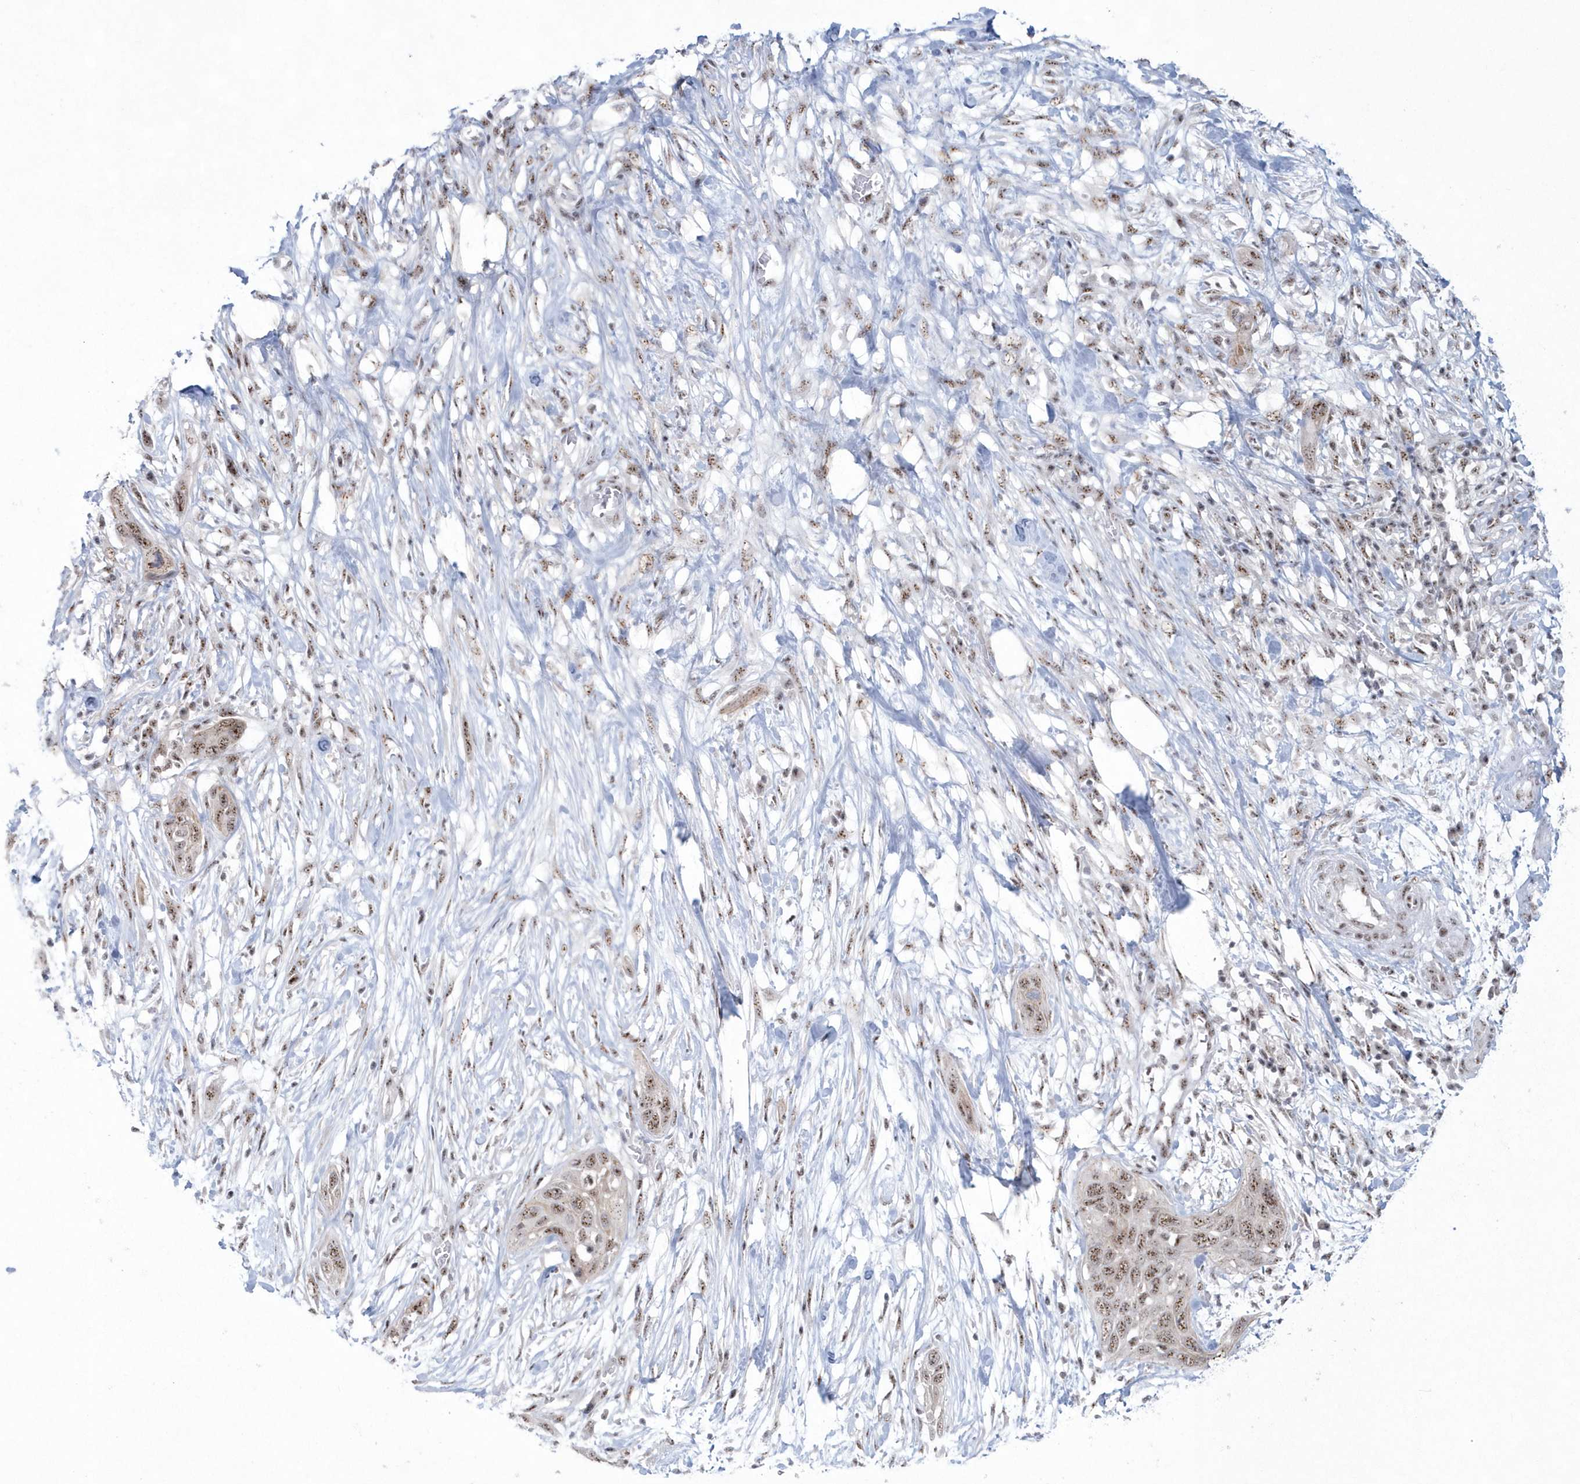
{"staining": {"intensity": "moderate", "quantity": ">75%", "location": "nuclear"}, "tissue": "pancreatic cancer", "cell_type": "Tumor cells", "image_type": "cancer", "snomed": [{"axis": "morphology", "description": "Adenocarcinoma, NOS"}, {"axis": "topography", "description": "Pancreas"}], "caption": "IHC histopathology image of human pancreatic adenocarcinoma stained for a protein (brown), which demonstrates medium levels of moderate nuclear staining in about >75% of tumor cells.", "gene": "KDM6B", "patient": {"sex": "female", "age": 60}}